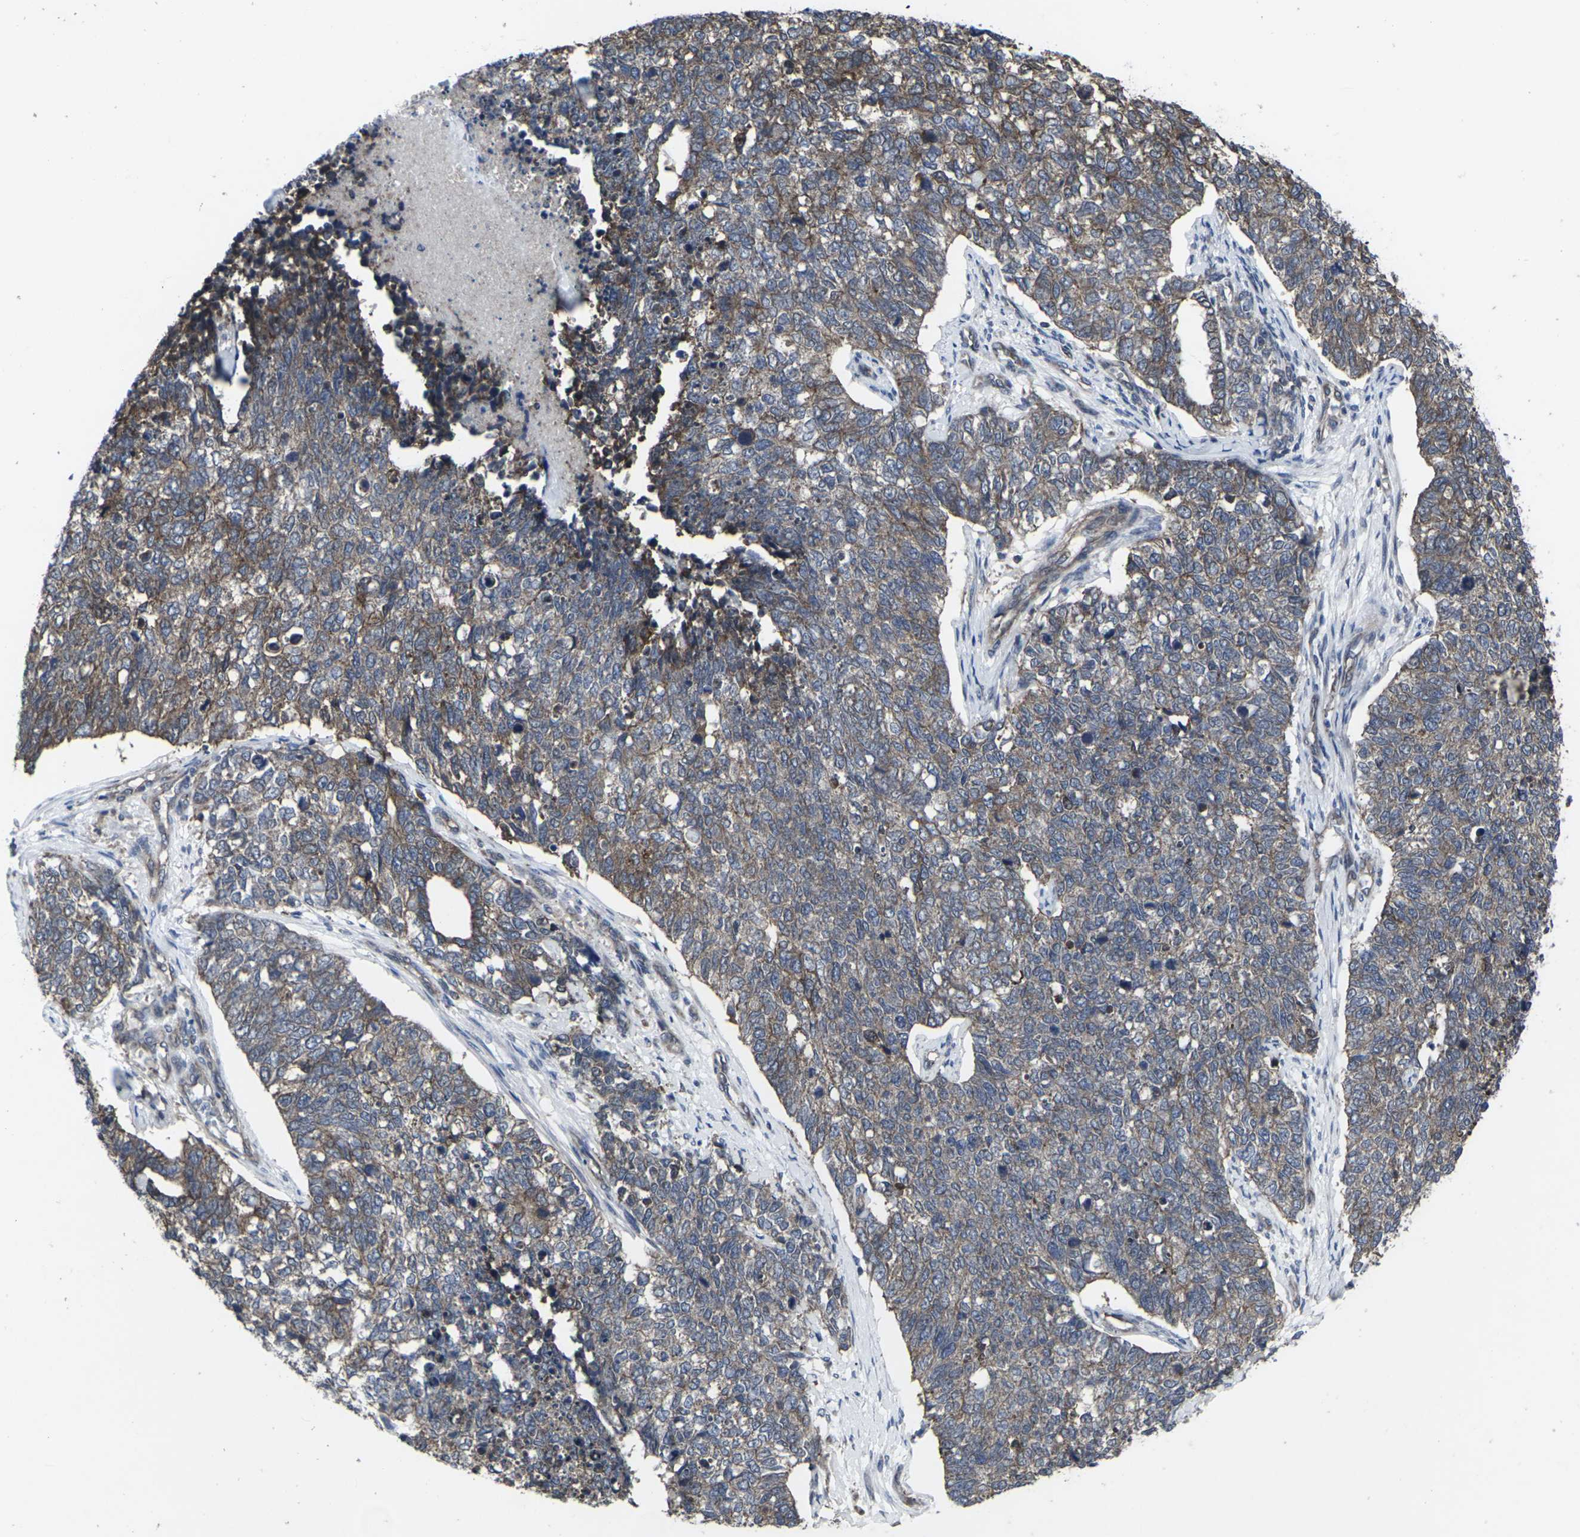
{"staining": {"intensity": "moderate", "quantity": ">75%", "location": "cytoplasmic/membranous"}, "tissue": "cervical cancer", "cell_type": "Tumor cells", "image_type": "cancer", "snomed": [{"axis": "morphology", "description": "Squamous cell carcinoma, NOS"}, {"axis": "topography", "description": "Cervix"}], "caption": "Protein staining reveals moderate cytoplasmic/membranous expression in approximately >75% of tumor cells in squamous cell carcinoma (cervical).", "gene": "MAPKAPK2", "patient": {"sex": "female", "age": 63}}